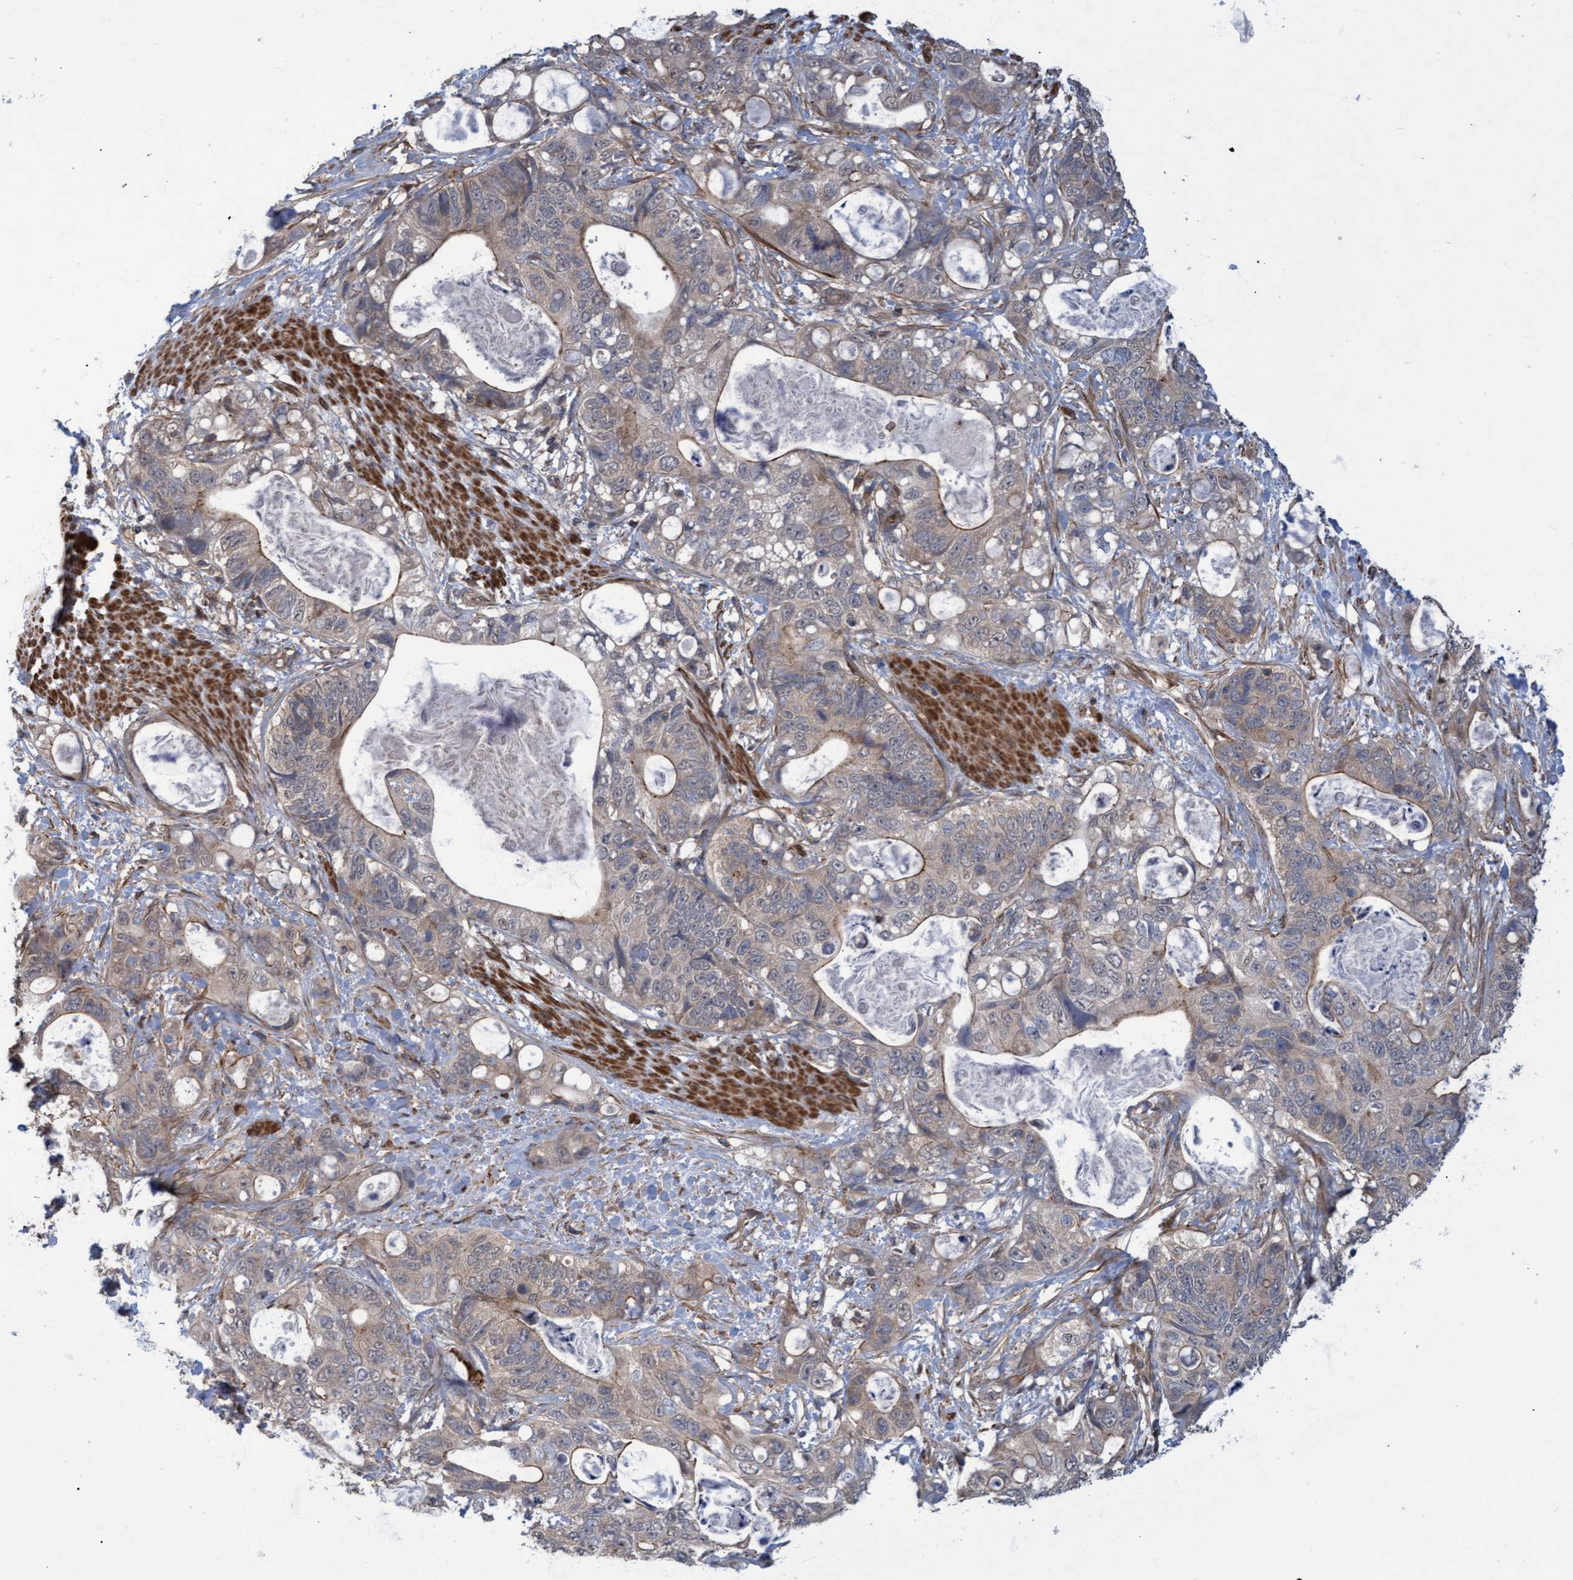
{"staining": {"intensity": "weak", "quantity": "25%-75%", "location": "cytoplasmic/membranous"}, "tissue": "stomach cancer", "cell_type": "Tumor cells", "image_type": "cancer", "snomed": [{"axis": "morphology", "description": "Normal tissue, NOS"}, {"axis": "morphology", "description": "Adenocarcinoma, NOS"}, {"axis": "topography", "description": "Stomach"}], "caption": "A histopathology image of stomach adenocarcinoma stained for a protein exhibits weak cytoplasmic/membranous brown staining in tumor cells.", "gene": "NAA15", "patient": {"sex": "female", "age": 89}}